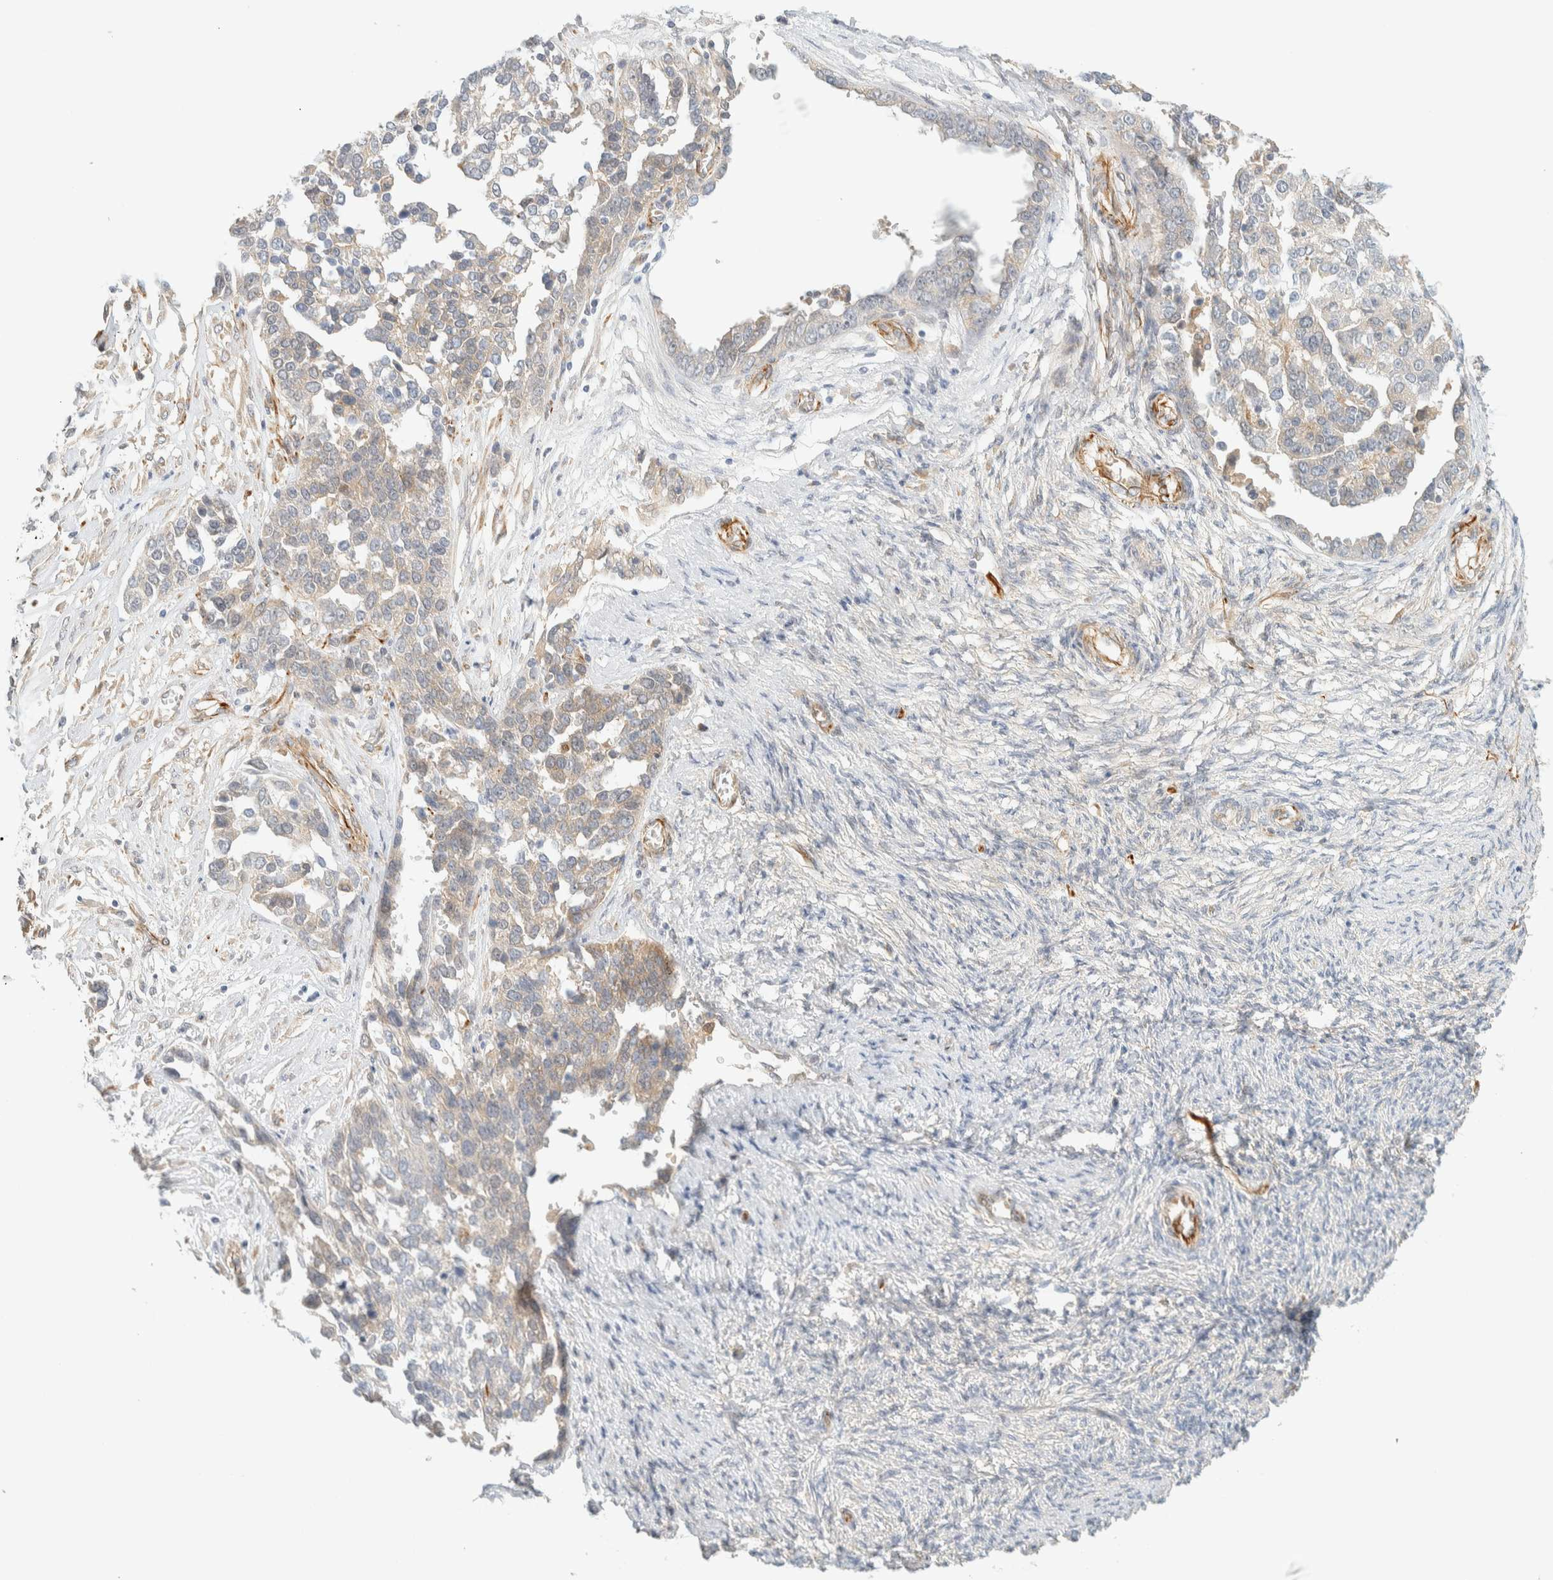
{"staining": {"intensity": "weak", "quantity": "<25%", "location": "cytoplasmic/membranous"}, "tissue": "ovarian cancer", "cell_type": "Tumor cells", "image_type": "cancer", "snomed": [{"axis": "morphology", "description": "Cystadenocarcinoma, serous, NOS"}, {"axis": "topography", "description": "Ovary"}], "caption": "This is an immunohistochemistry (IHC) histopathology image of ovarian cancer (serous cystadenocarcinoma). There is no expression in tumor cells.", "gene": "FAT1", "patient": {"sex": "female", "age": 44}}